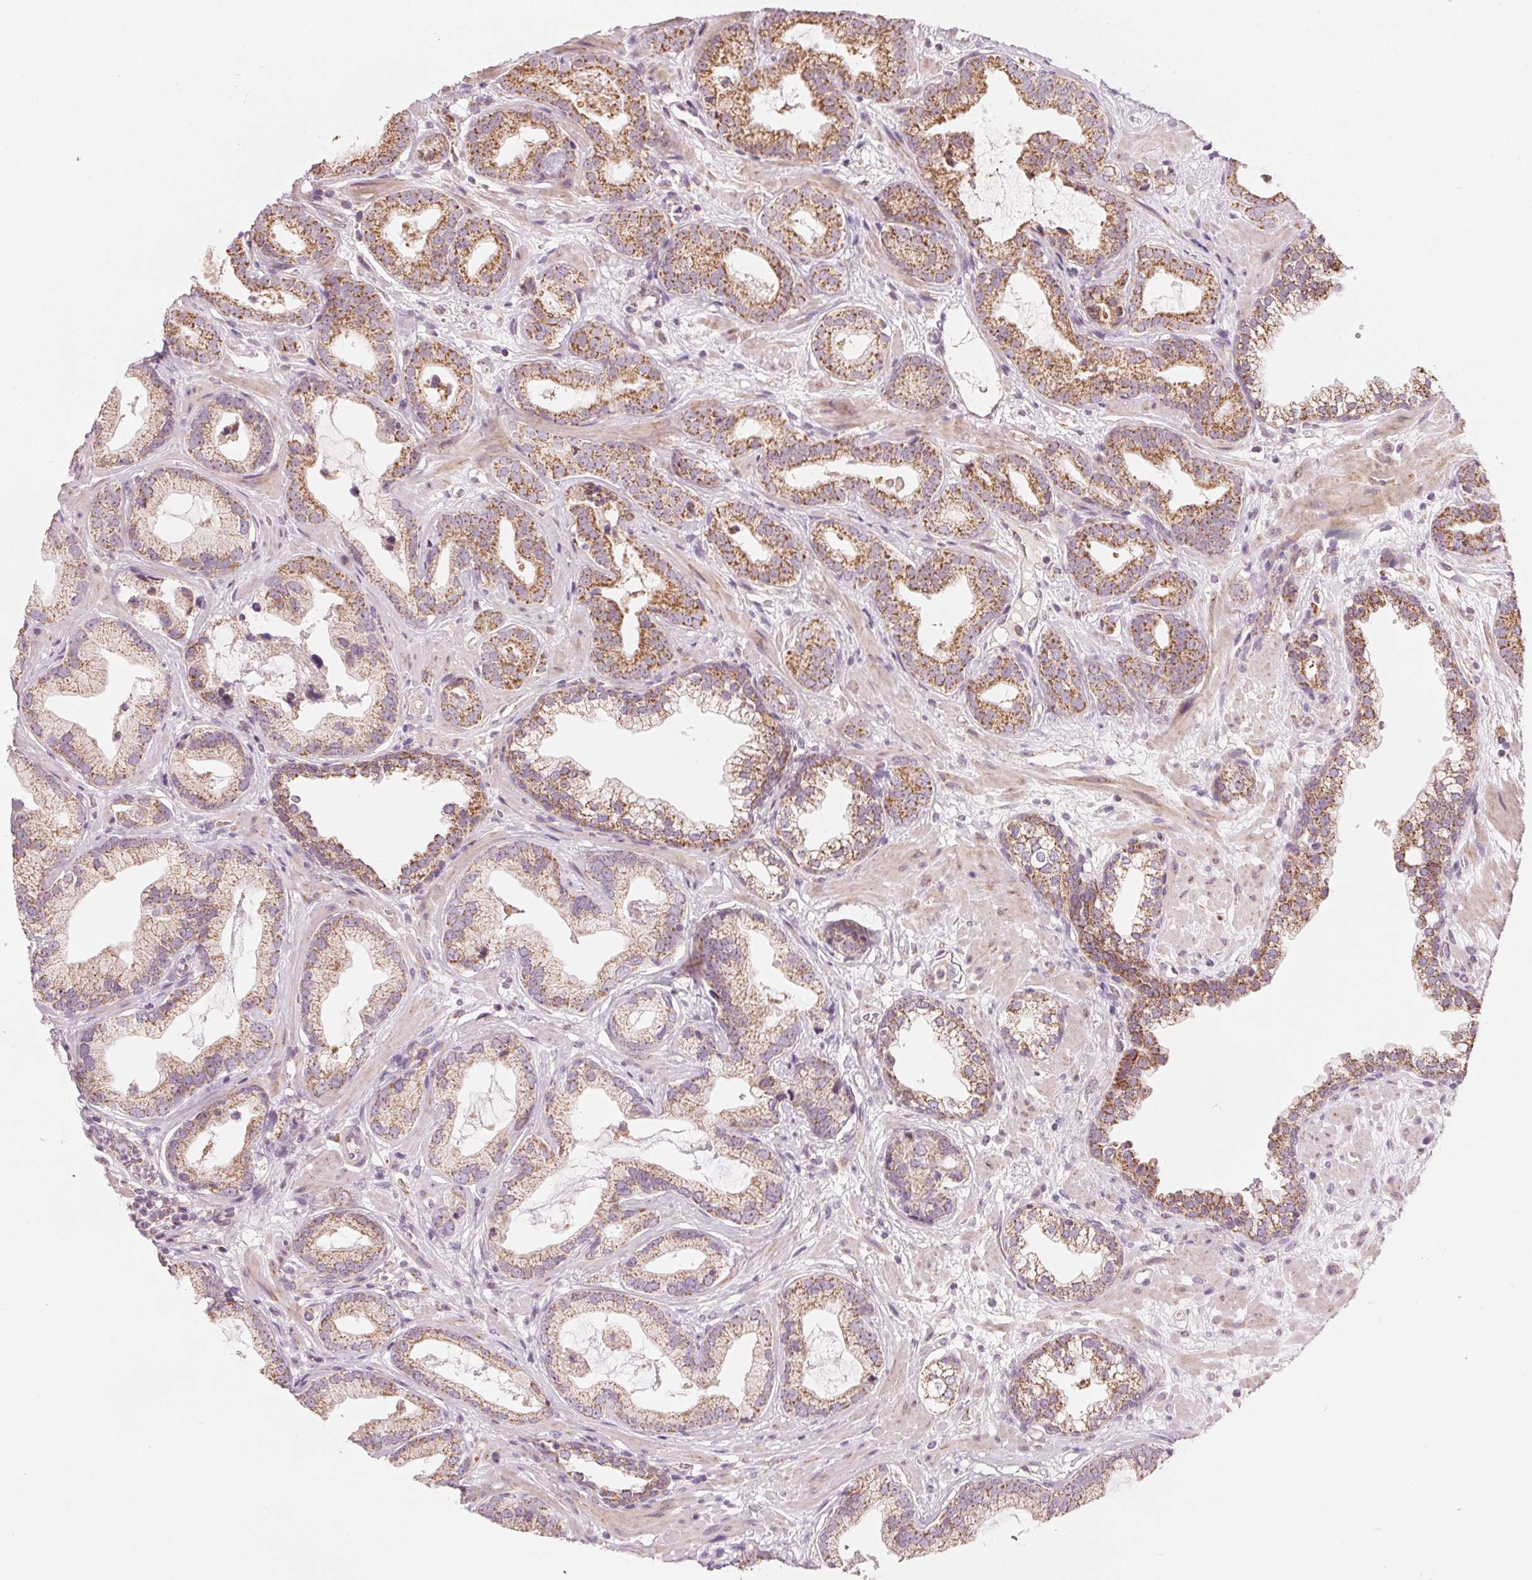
{"staining": {"intensity": "moderate", "quantity": ">75%", "location": "cytoplasmic/membranous"}, "tissue": "prostate cancer", "cell_type": "Tumor cells", "image_type": "cancer", "snomed": [{"axis": "morphology", "description": "Adenocarcinoma, Low grade"}, {"axis": "topography", "description": "Prostate"}], "caption": "The image reveals immunohistochemical staining of prostate adenocarcinoma (low-grade). There is moderate cytoplasmic/membranous staining is identified in about >75% of tumor cells.", "gene": "COQ7", "patient": {"sex": "male", "age": 62}}